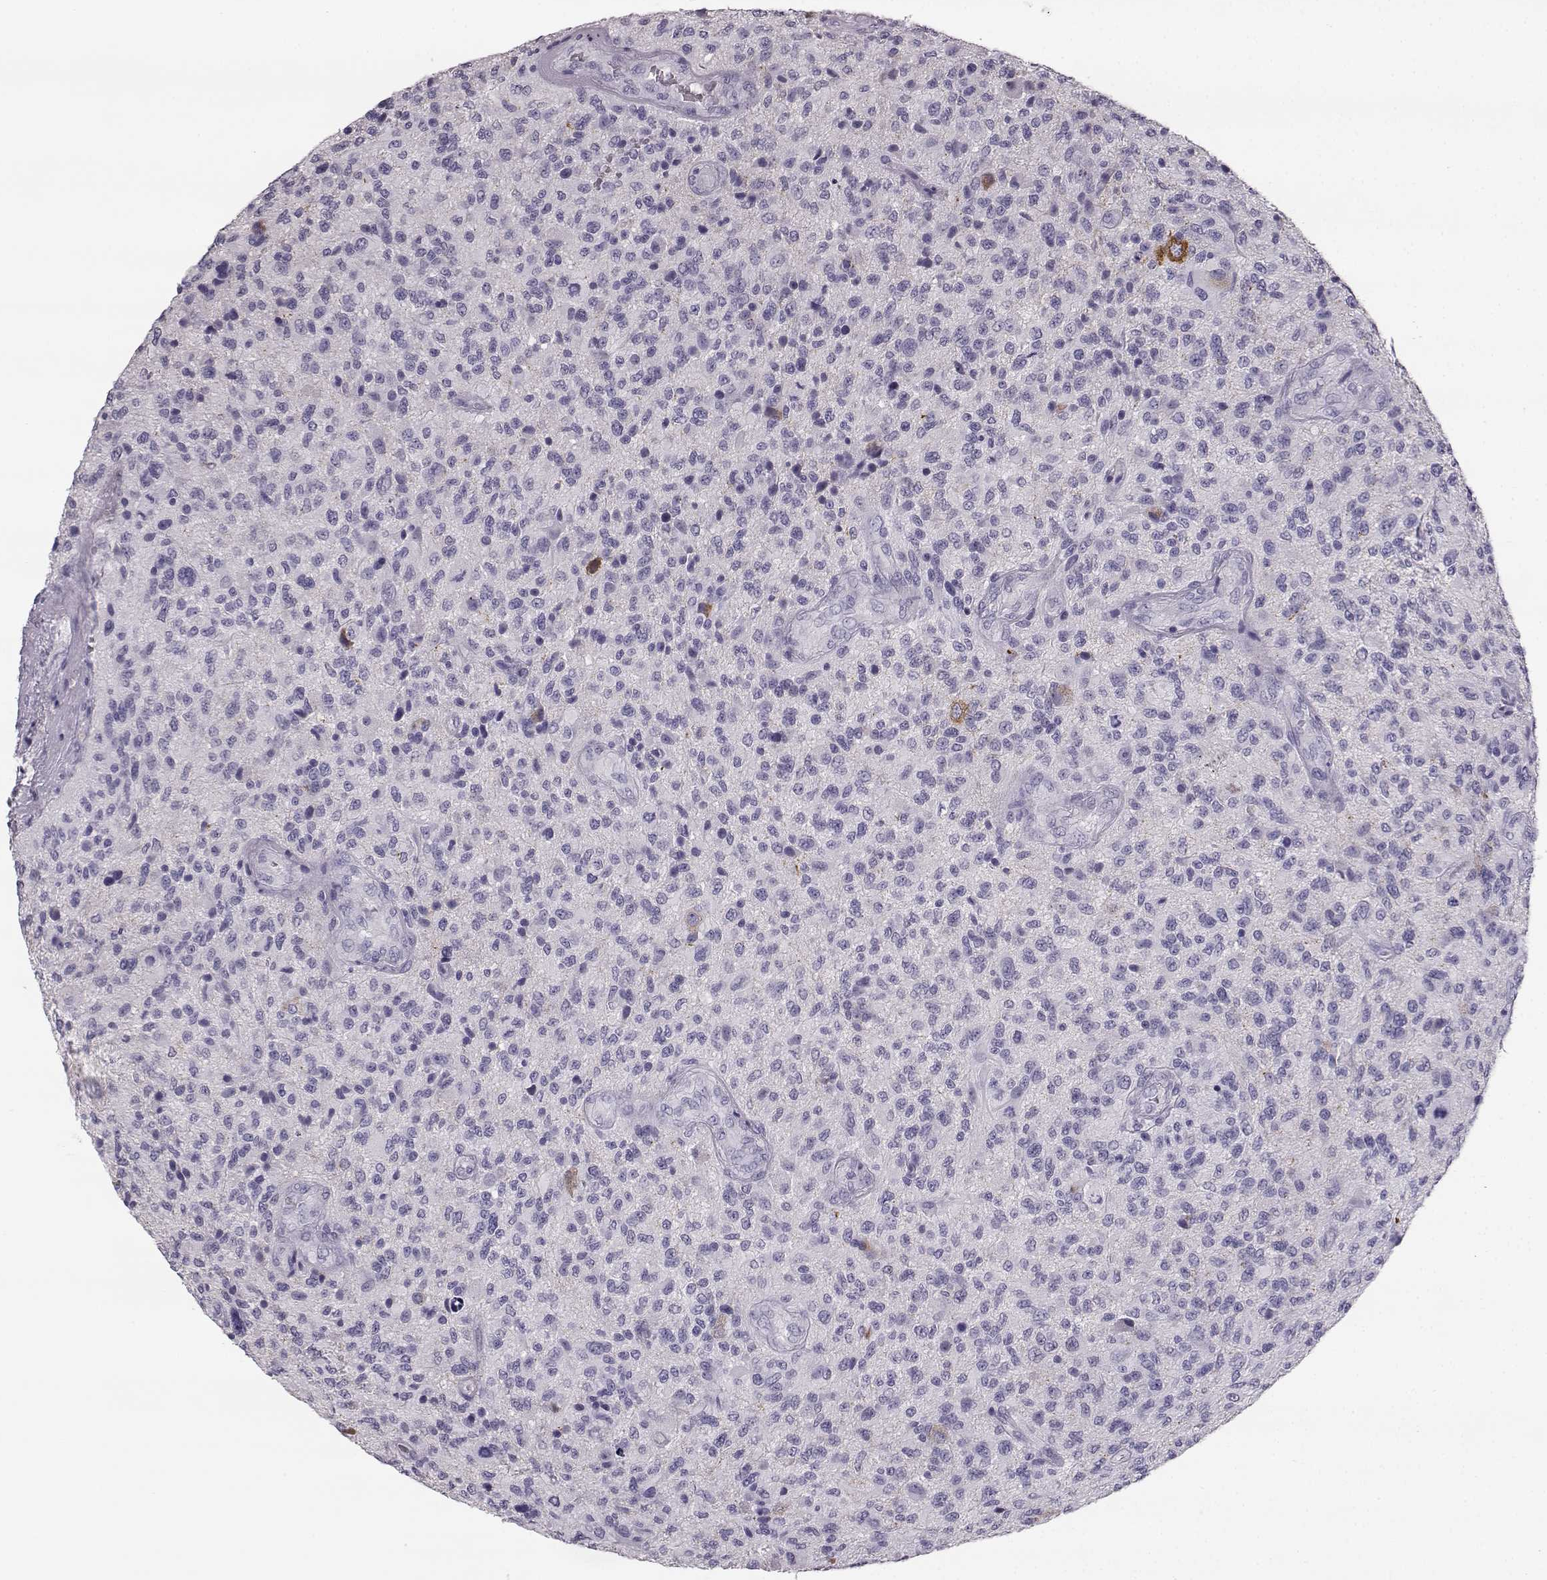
{"staining": {"intensity": "negative", "quantity": "none", "location": "none"}, "tissue": "glioma", "cell_type": "Tumor cells", "image_type": "cancer", "snomed": [{"axis": "morphology", "description": "Glioma, malignant, High grade"}, {"axis": "topography", "description": "Brain"}], "caption": "The histopathology image displays no staining of tumor cells in high-grade glioma (malignant).", "gene": "NPTXR", "patient": {"sex": "male", "age": 47}}